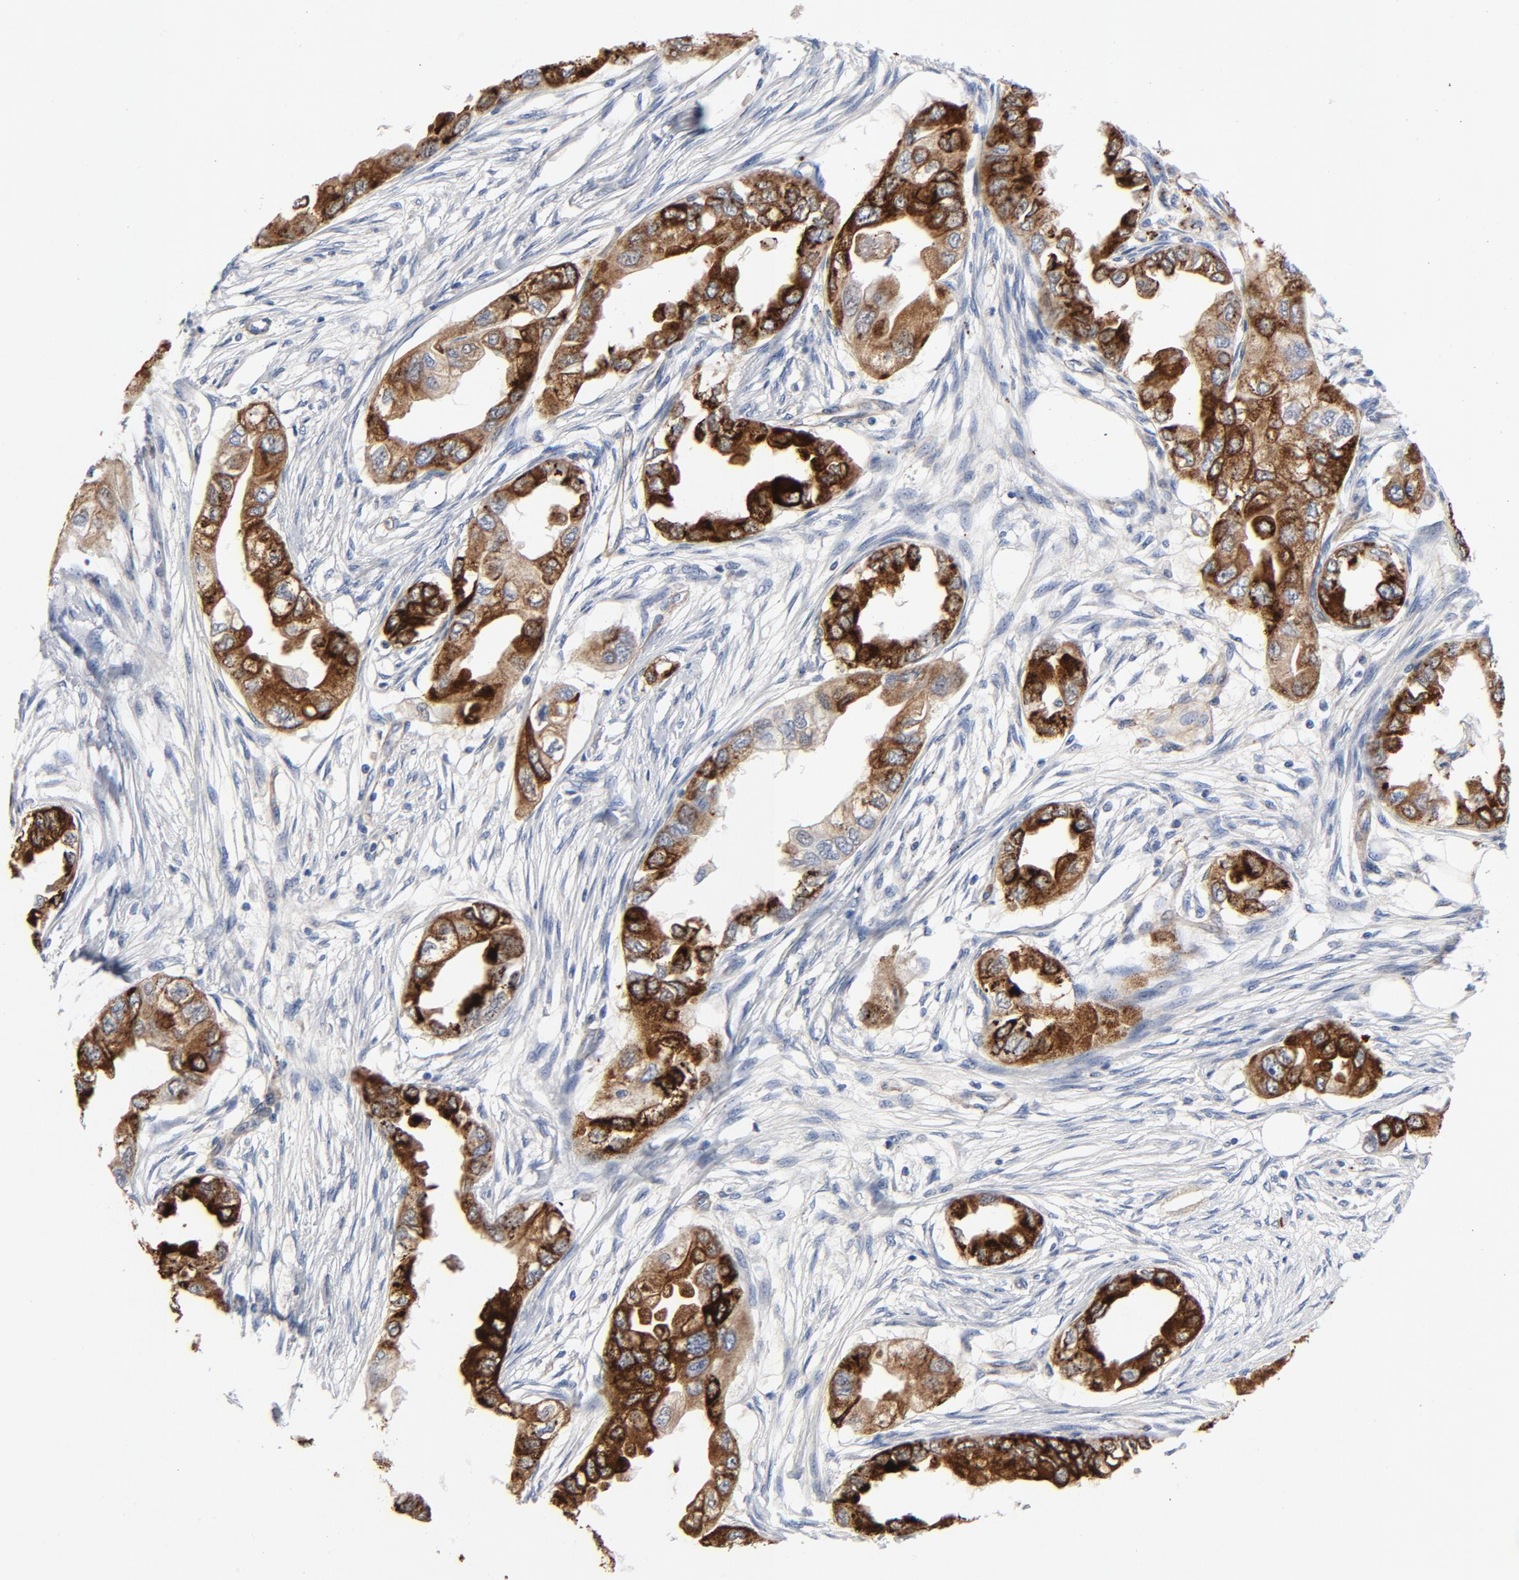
{"staining": {"intensity": "strong", "quantity": ">75%", "location": "cytoplasmic/membranous"}, "tissue": "endometrial cancer", "cell_type": "Tumor cells", "image_type": "cancer", "snomed": [{"axis": "morphology", "description": "Adenocarcinoma, NOS"}, {"axis": "topography", "description": "Endometrium"}], "caption": "Immunohistochemical staining of human endometrial cancer (adenocarcinoma) reveals strong cytoplasmic/membranous protein staining in about >75% of tumor cells.", "gene": "LAMC1", "patient": {"sex": "female", "age": 67}}